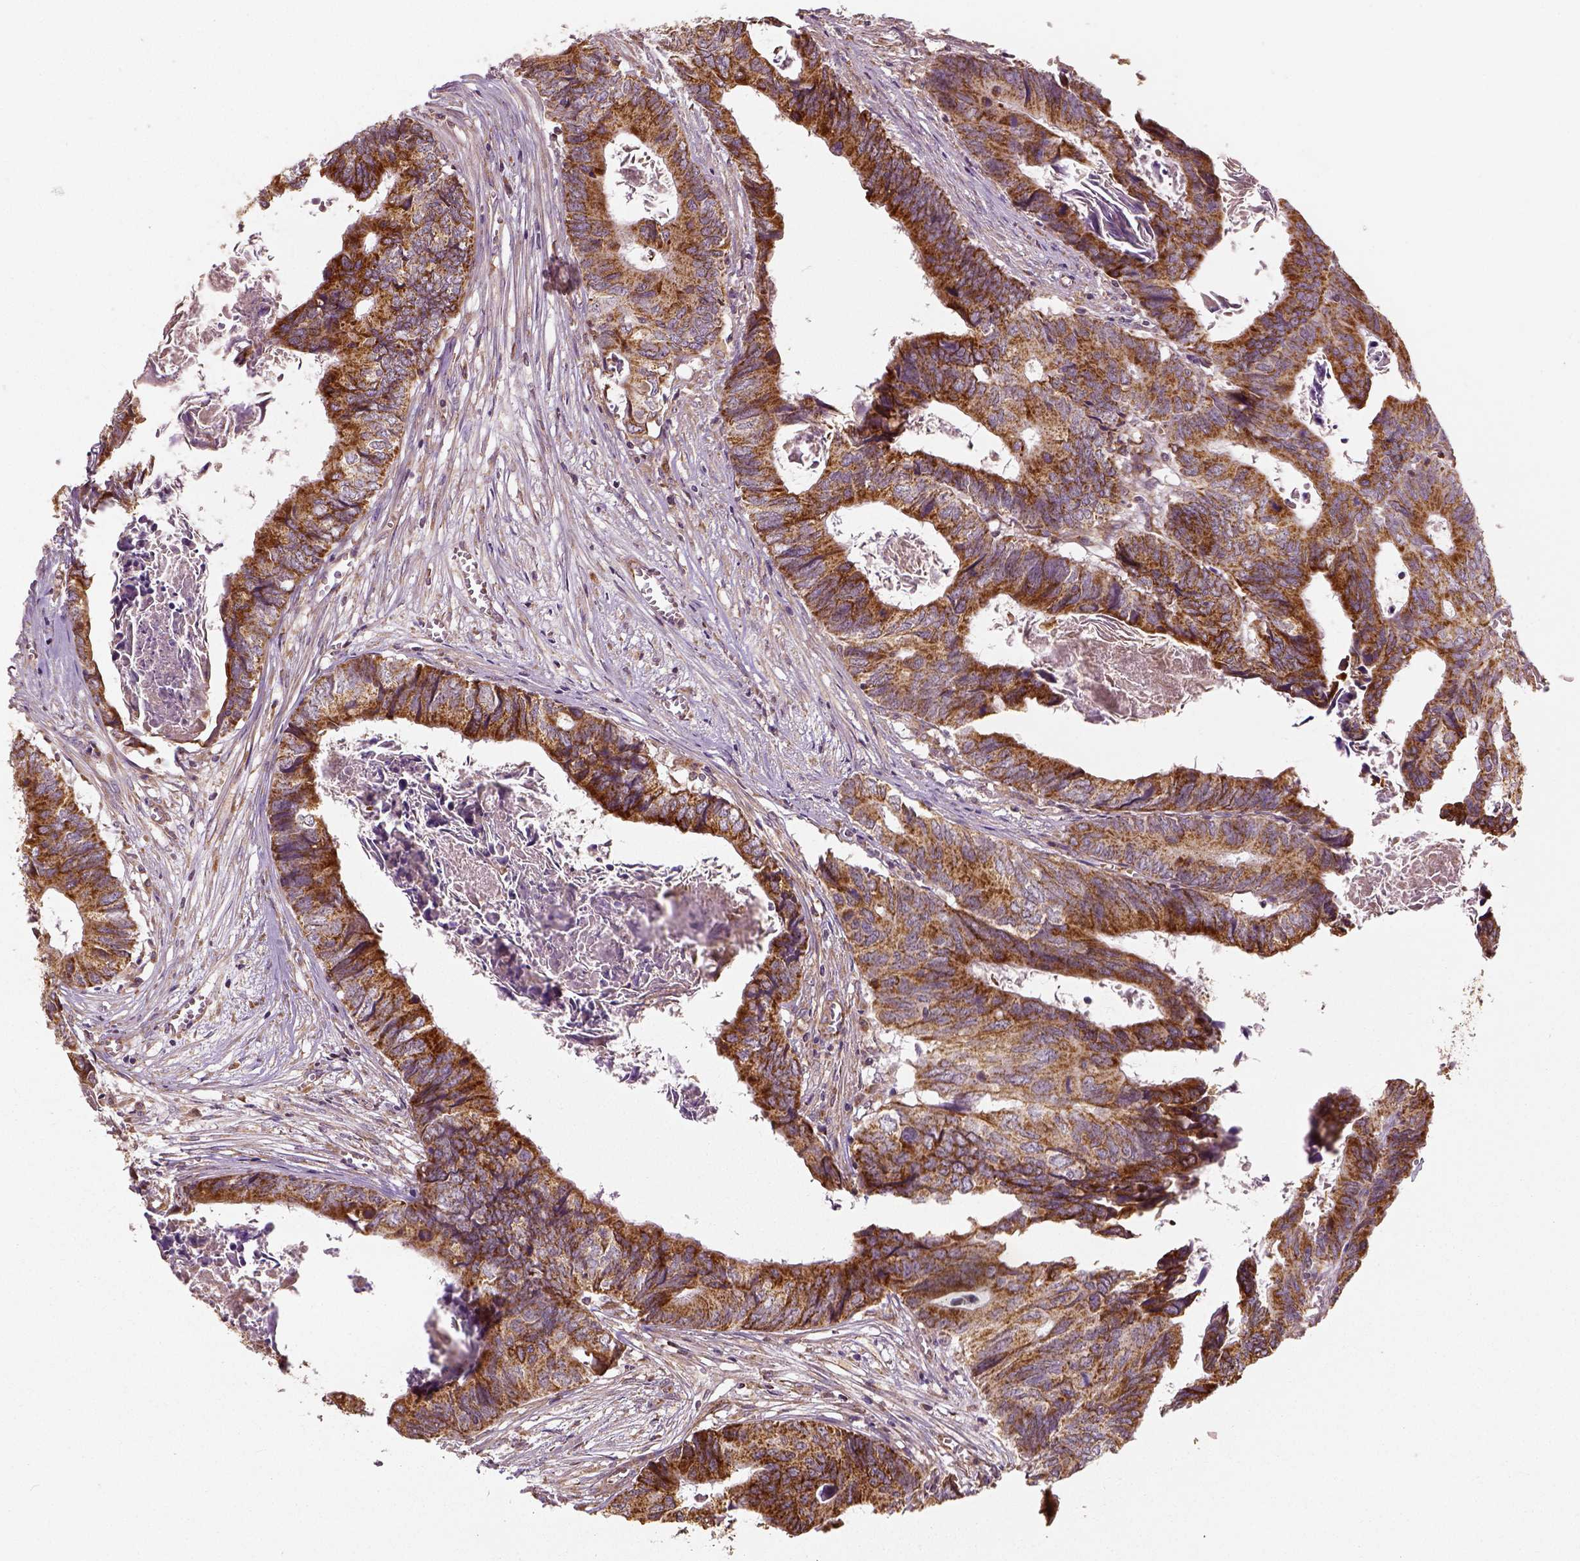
{"staining": {"intensity": "strong", "quantity": ">75%", "location": "cytoplasmic/membranous"}, "tissue": "colorectal cancer", "cell_type": "Tumor cells", "image_type": "cancer", "snomed": [{"axis": "morphology", "description": "Adenocarcinoma, NOS"}, {"axis": "topography", "description": "Colon"}], "caption": "Immunohistochemistry (IHC) (DAB) staining of colorectal cancer (adenocarcinoma) displays strong cytoplasmic/membranous protein positivity in about >75% of tumor cells.", "gene": "PGAM5", "patient": {"sex": "female", "age": 82}}